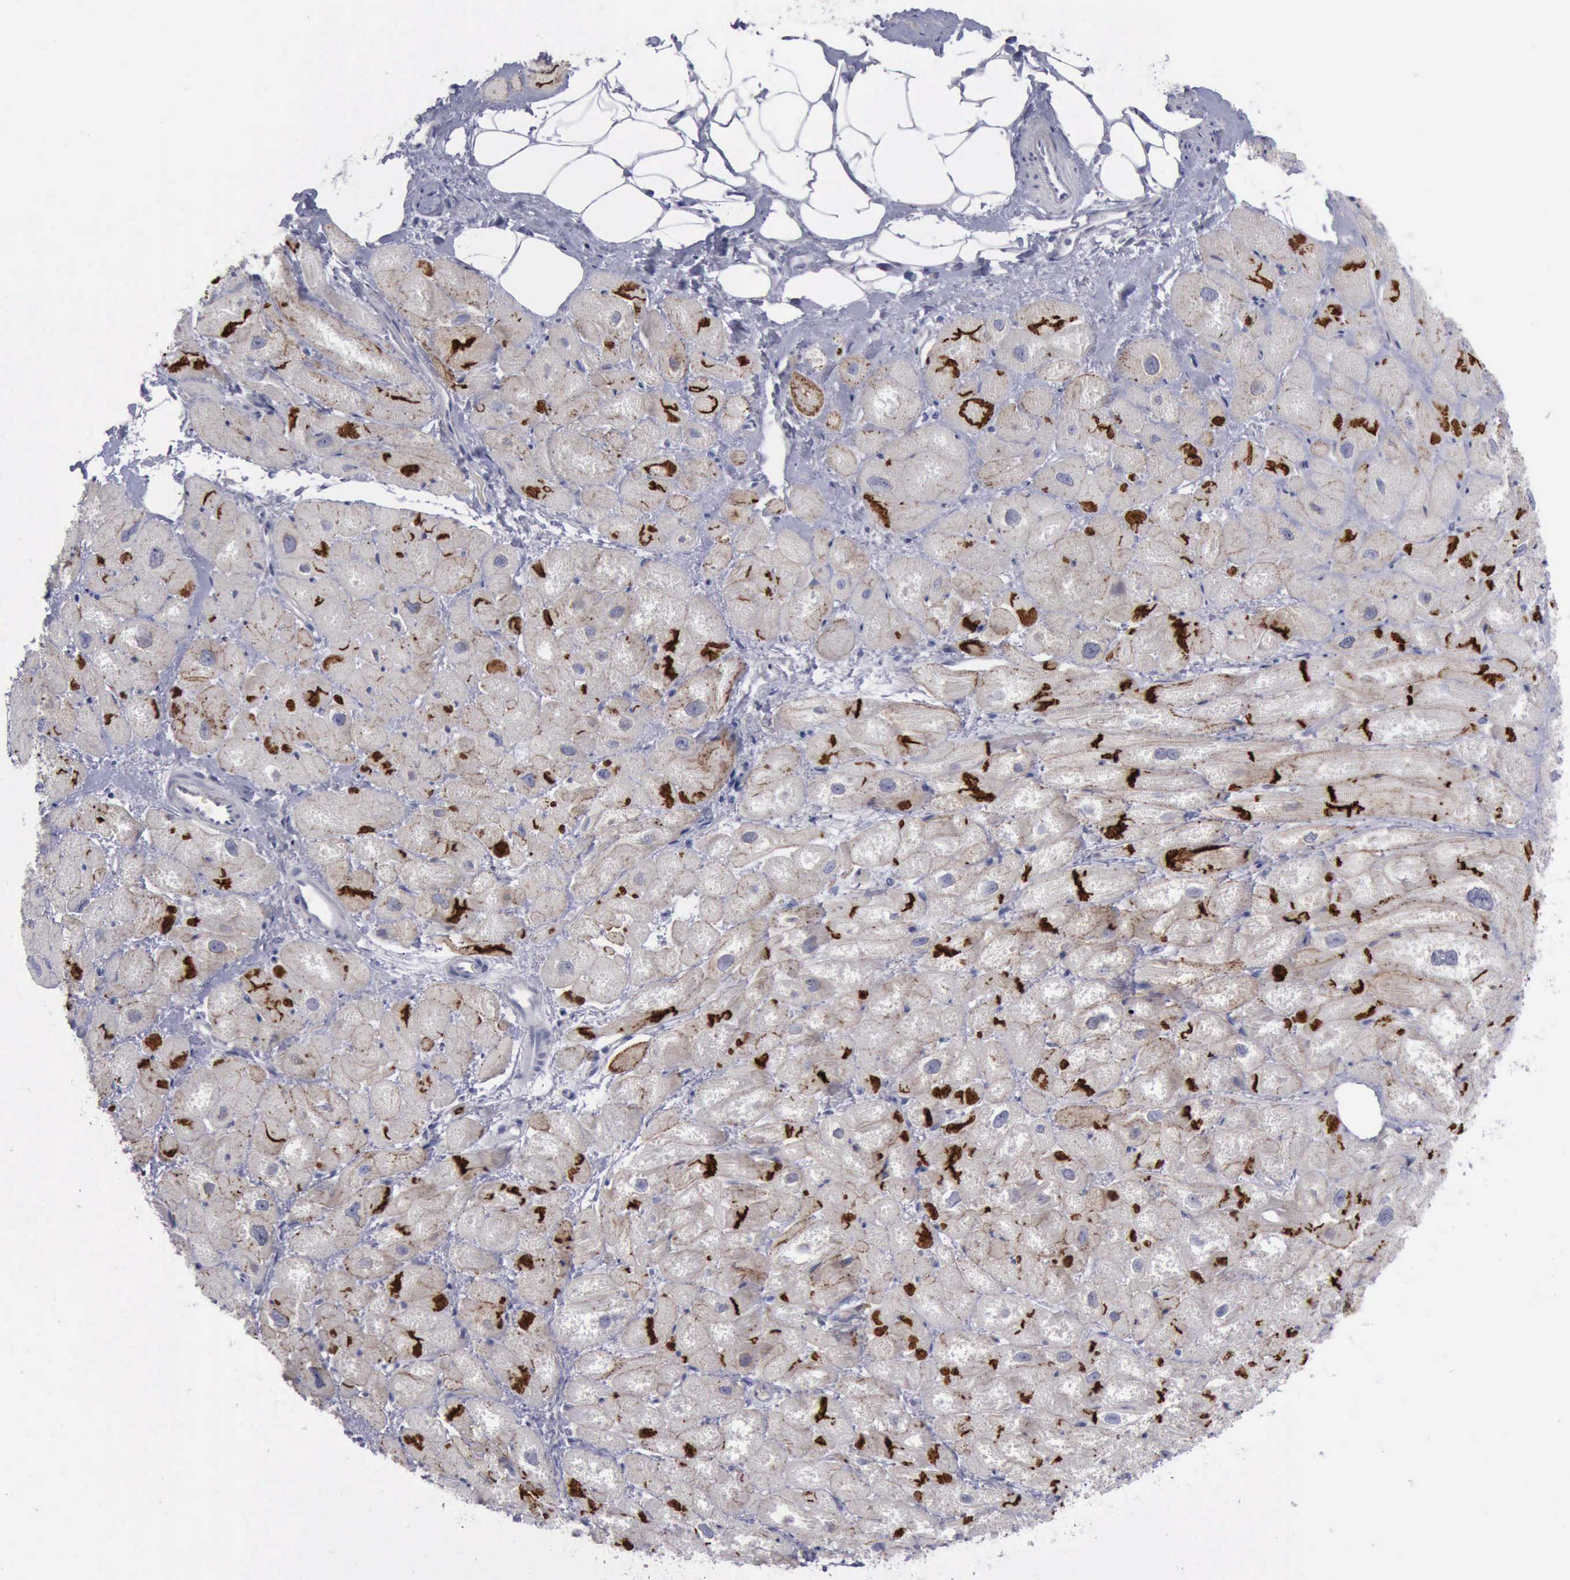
{"staining": {"intensity": "strong", "quantity": "25%-75%", "location": "cytoplasmic/membranous"}, "tissue": "heart muscle", "cell_type": "Cardiomyocytes", "image_type": "normal", "snomed": [{"axis": "morphology", "description": "Normal tissue, NOS"}, {"axis": "topography", "description": "Heart"}], "caption": "Normal heart muscle exhibits strong cytoplasmic/membranous expression in about 25%-75% of cardiomyocytes (IHC, brightfield microscopy, high magnification)..", "gene": "CDH2", "patient": {"sex": "male", "age": 49}}